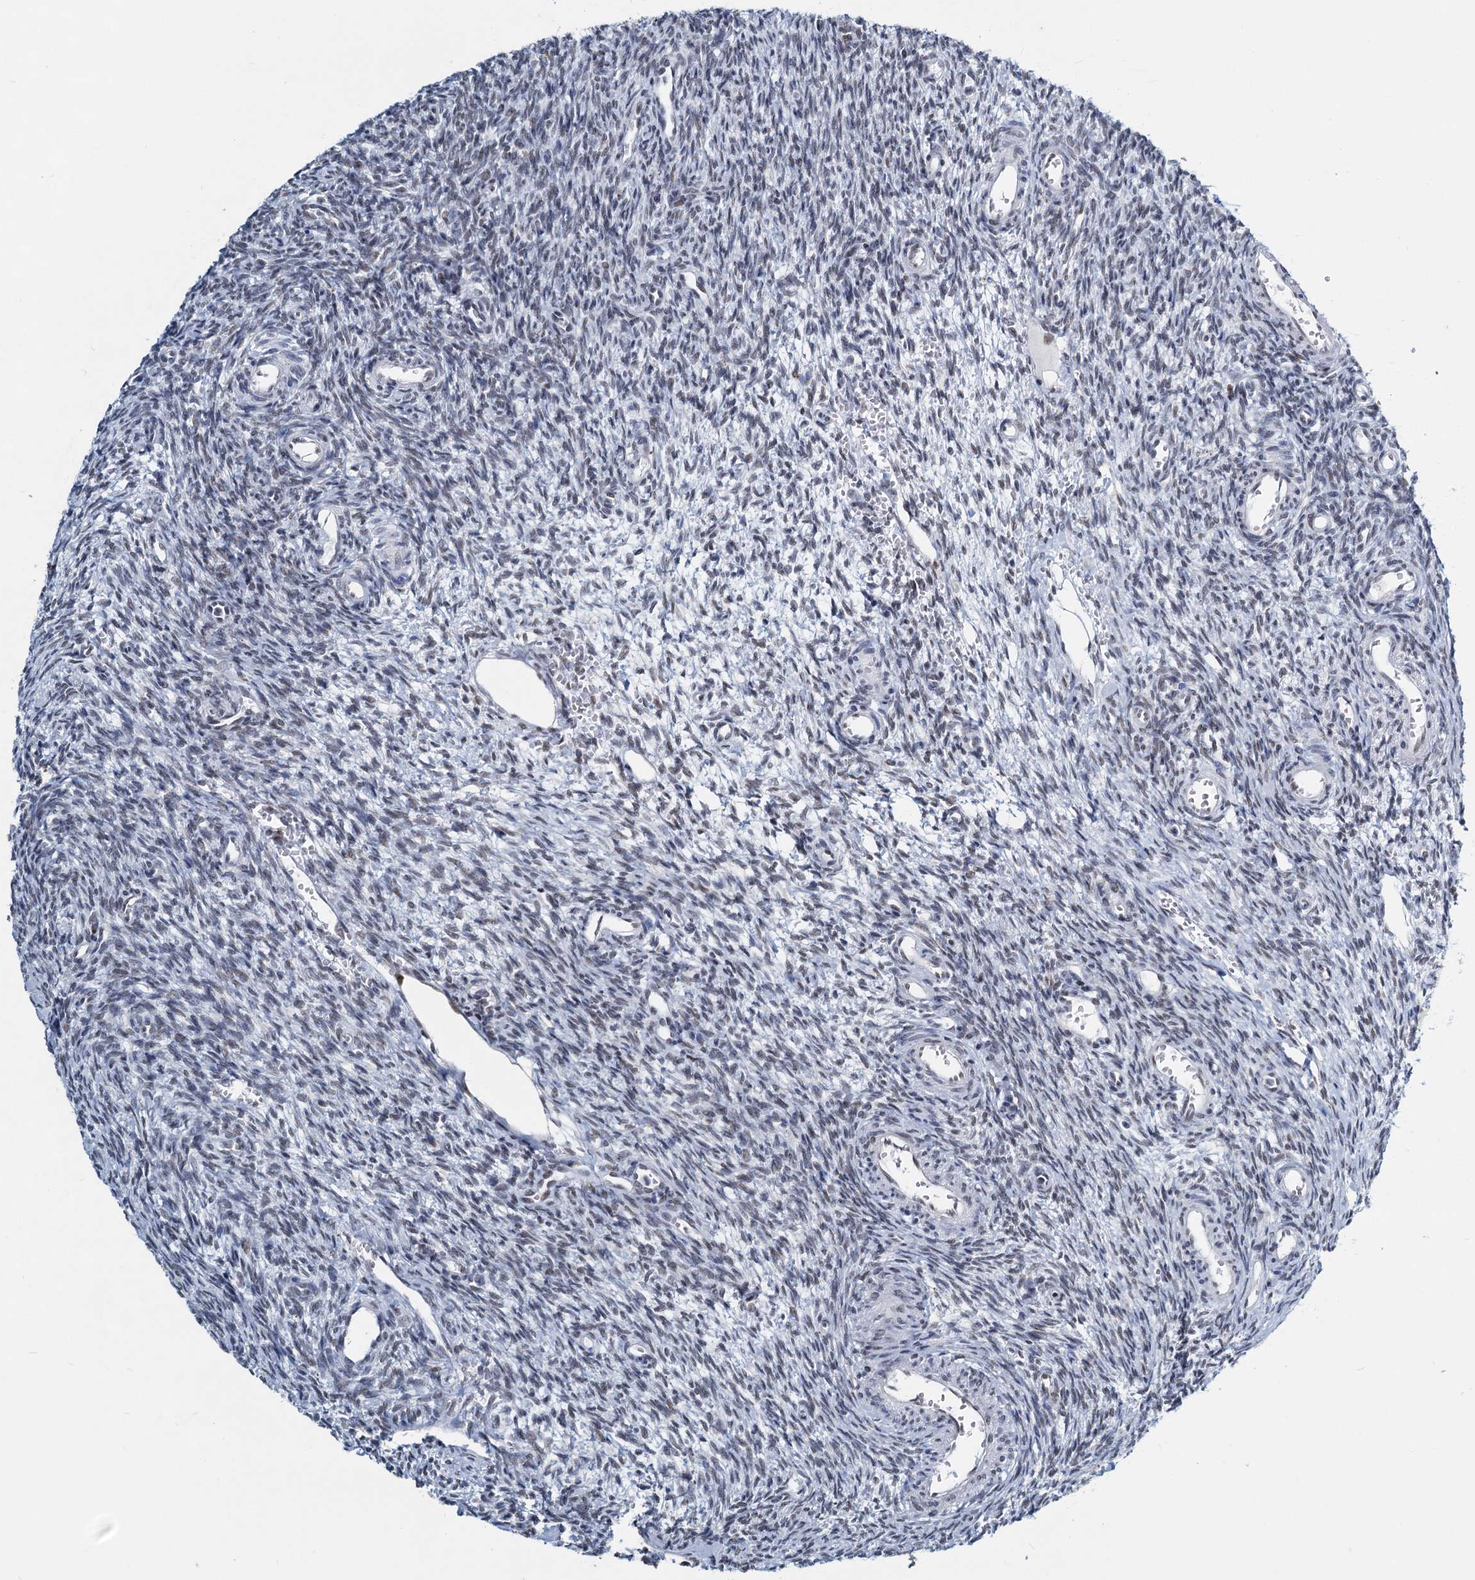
{"staining": {"intensity": "weak", "quantity": "25%-75%", "location": "nuclear"}, "tissue": "ovary", "cell_type": "Ovarian stroma cells", "image_type": "normal", "snomed": [{"axis": "morphology", "description": "Normal tissue, NOS"}, {"axis": "topography", "description": "Ovary"}], "caption": "A photomicrograph showing weak nuclear positivity in about 25%-75% of ovarian stroma cells in unremarkable ovary, as visualized by brown immunohistochemical staining.", "gene": "METTL14", "patient": {"sex": "female", "age": 39}}